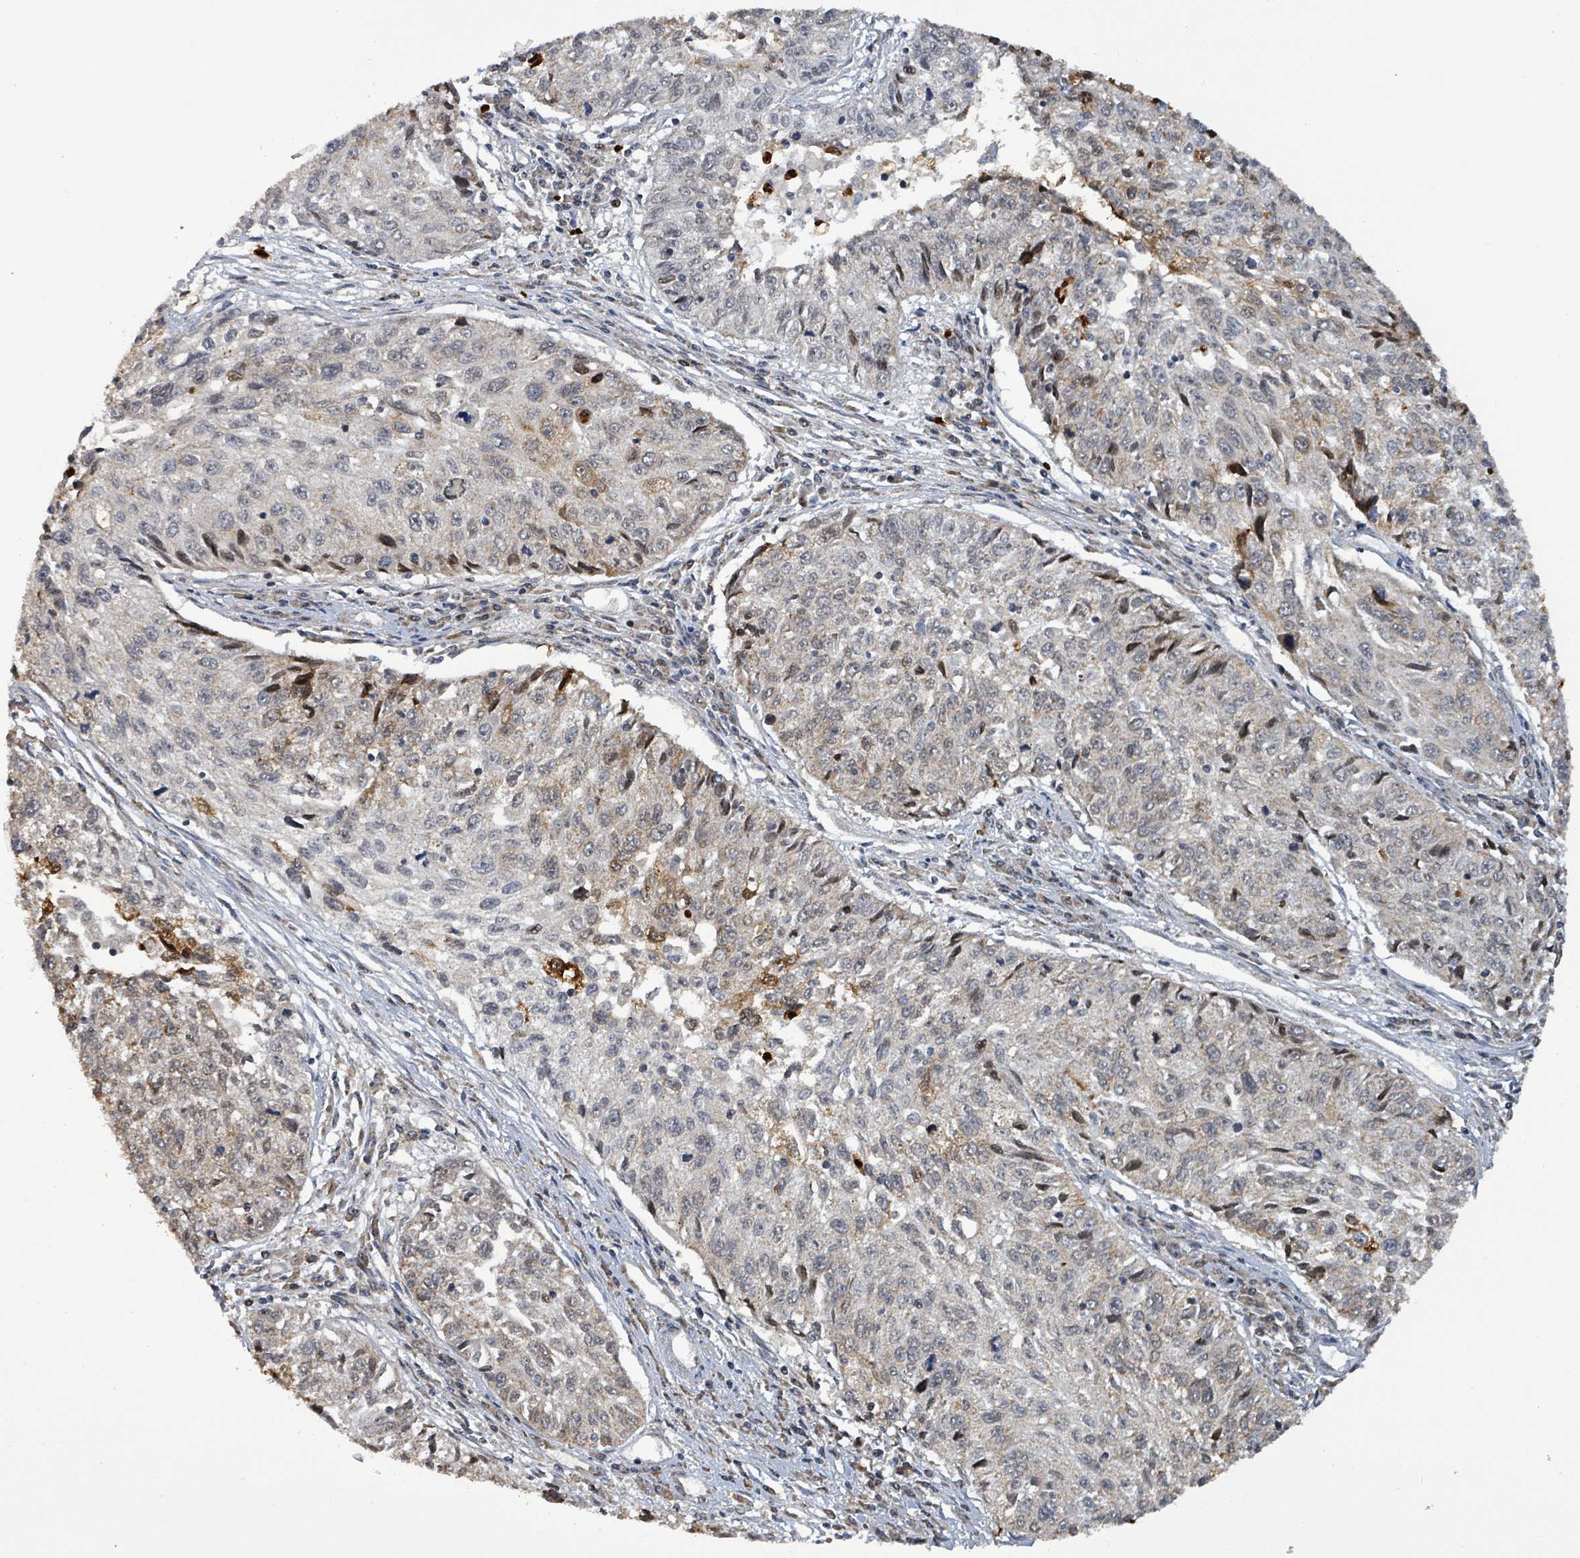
{"staining": {"intensity": "moderate", "quantity": "<25%", "location": "cytoplasmic/membranous,nuclear"}, "tissue": "cervical cancer", "cell_type": "Tumor cells", "image_type": "cancer", "snomed": [{"axis": "morphology", "description": "Squamous cell carcinoma, NOS"}, {"axis": "topography", "description": "Cervix"}], "caption": "Immunohistochemistry (IHC) (DAB (3,3'-diaminobenzidine)) staining of human cervical squamous cell carcinoma shows moderate cytoplasmic/membranous and nuclear protein expression in about <25% of tumor cells.", "gene": "COQ6", "patient": {"sex": "female", "age": 57}}